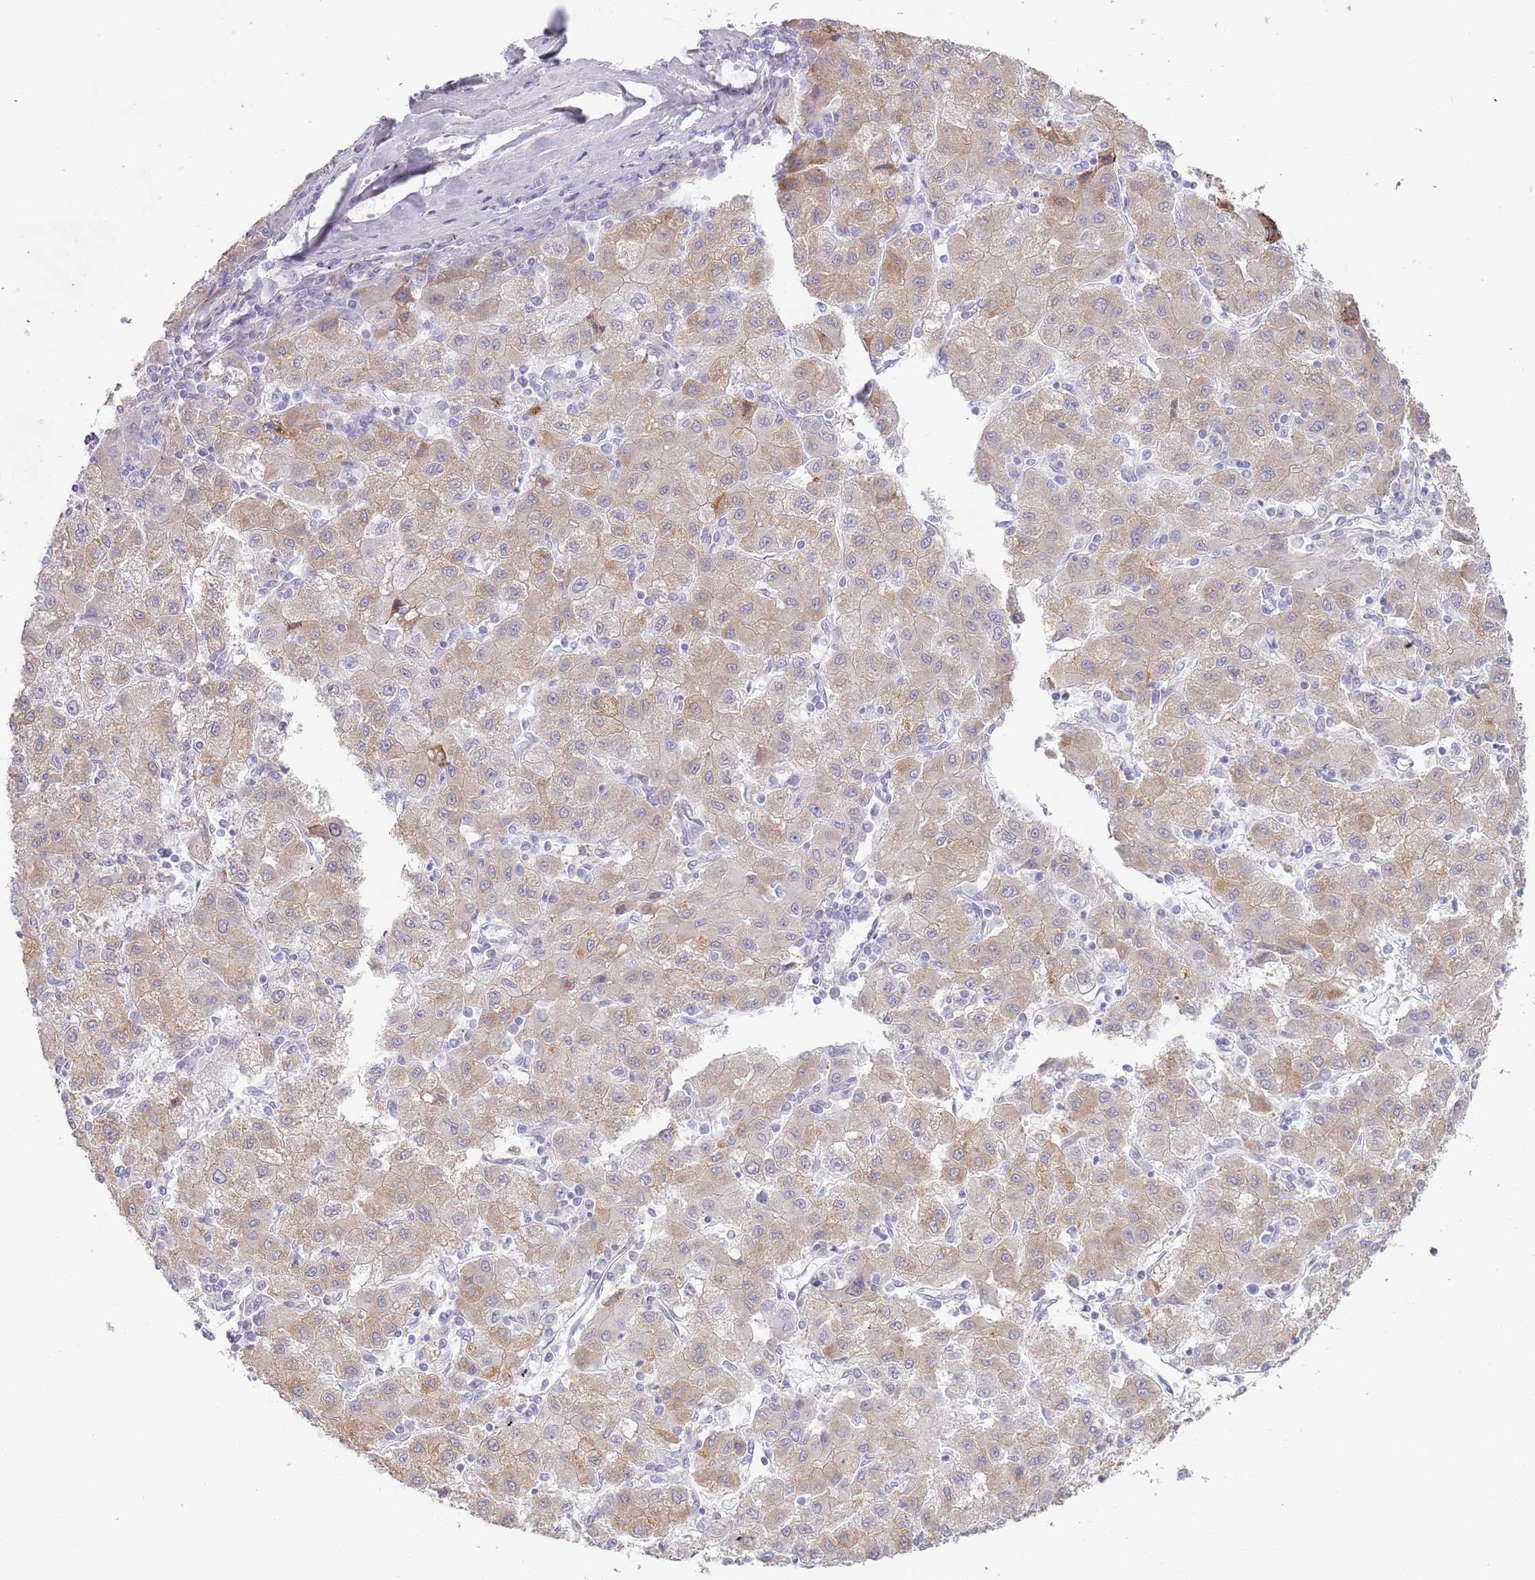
{"staining": {"intensity": "weak", "quantity": "25%-75%", "location": "cytoplasmic/membranous"}, "tissue": "liver cancer", "cell_type": "Tumor cells", "image_type": "cancer", "snomed": [{"axis": "morphology", "description": "Carcinoma, Hepatocellular, NOS"}, {"axis": "topography", "description": "Liver"}], "caption": "Protein staining demonstrates weak cytoplasmic/membranous positivity in about 25%-75% of tumor cells in hepatocellular carcinoma (liver).", "gene": "COLEC12", "patient": {"sex": "male", "age": 72}}